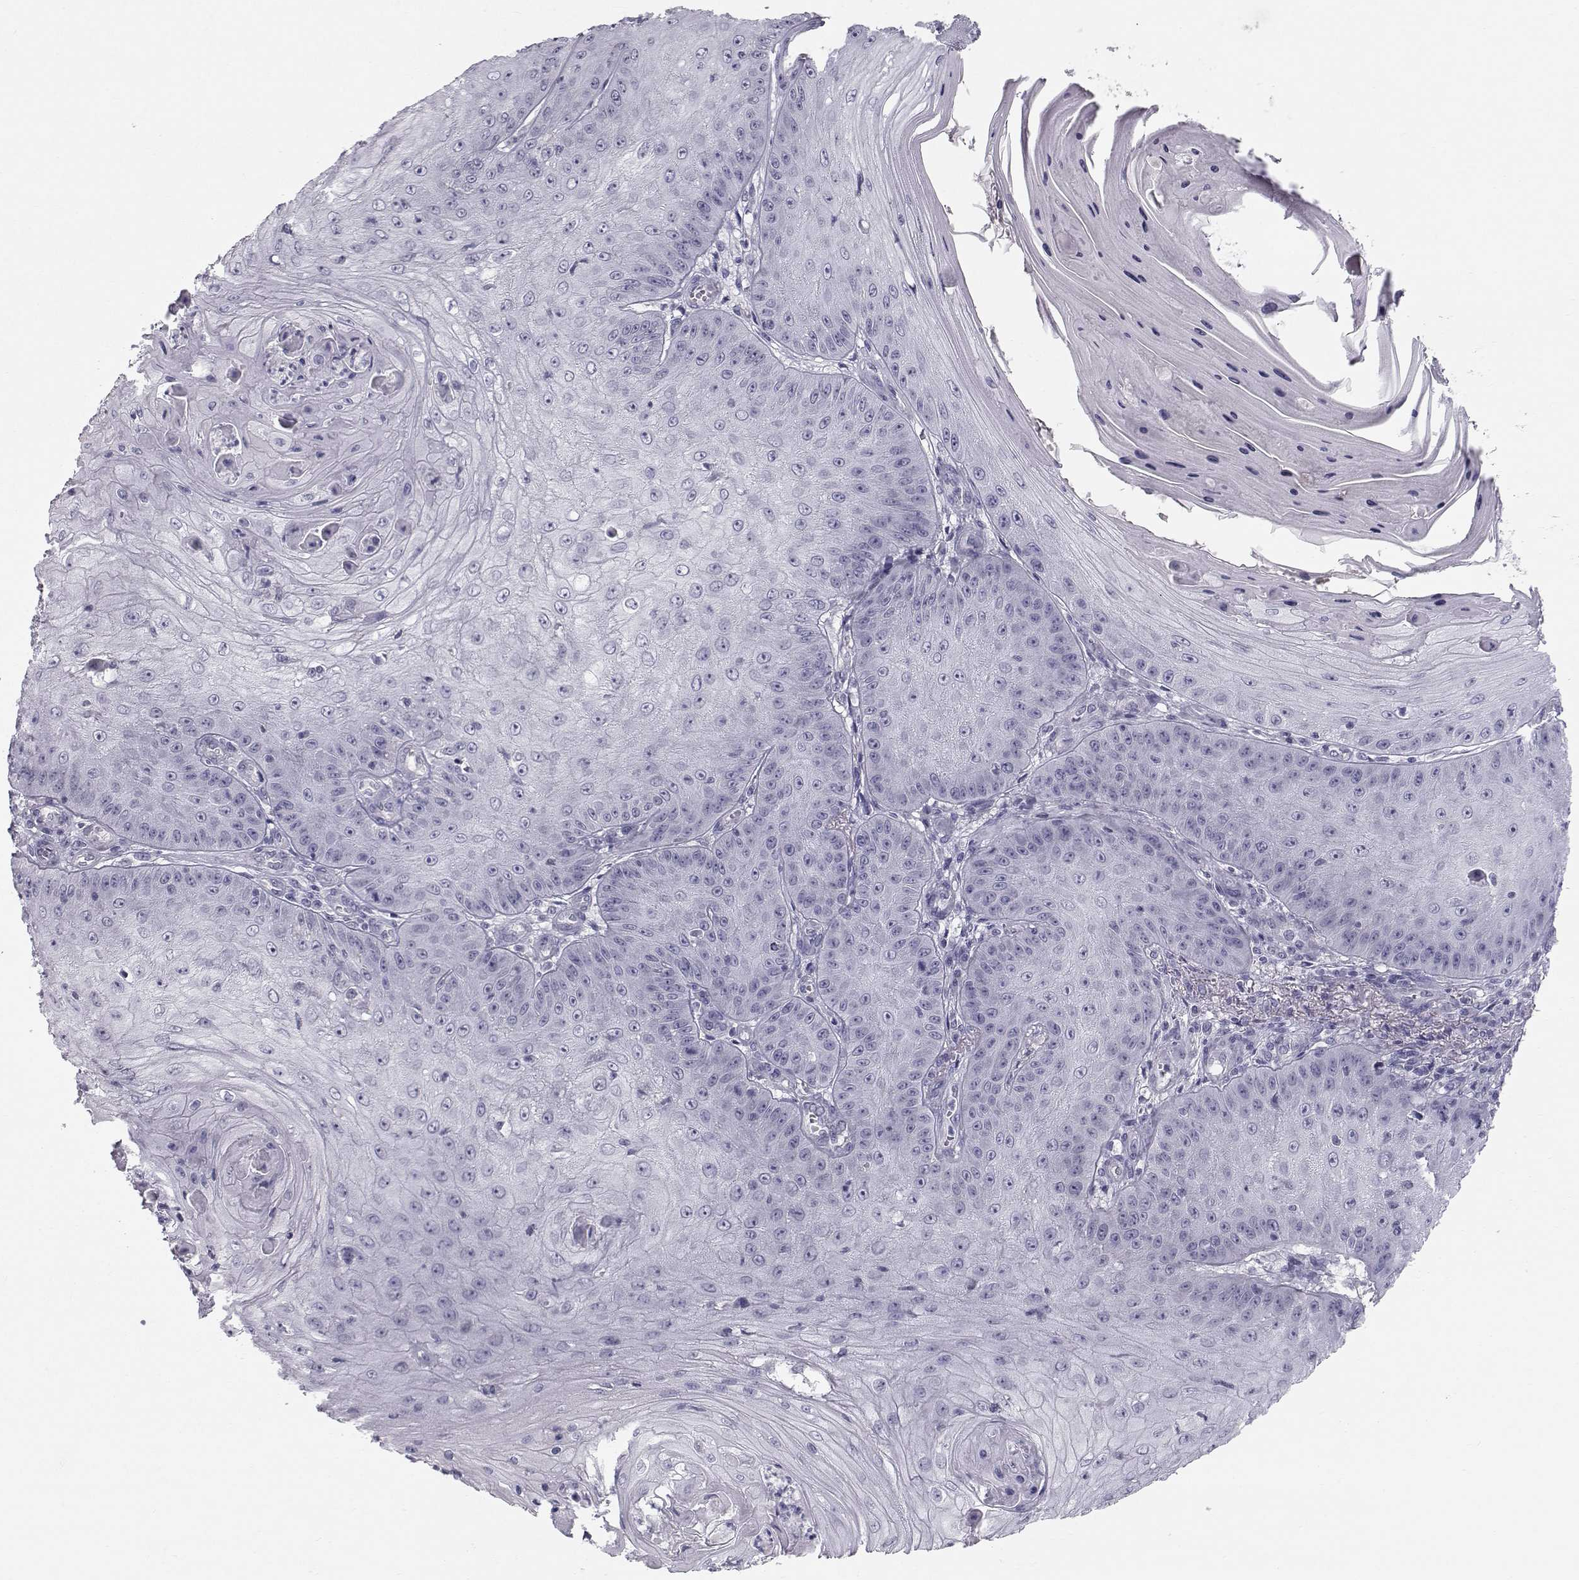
{"staining": {"intensity": "negative", "quantity": "none", "location": "none"}, "tissue": "skin cancer", "cell_type": "Tumor cells", "image_type": "cancer", "snomed": [{"axis": "morphology", "description": "Squamous cell carcinoma, NOS"}, {"axis": "topography", "description": "Skin"}], "caption": "High magnification brightfield microscopy of skin cancer (squamous cell carcinoma) stained with DAB (brown) and counterstained with hematoxylin (blue): tumor cells show no significant expression.", "gene": "SPDYE4", "patient": {"sex": "male", "age": 70}}